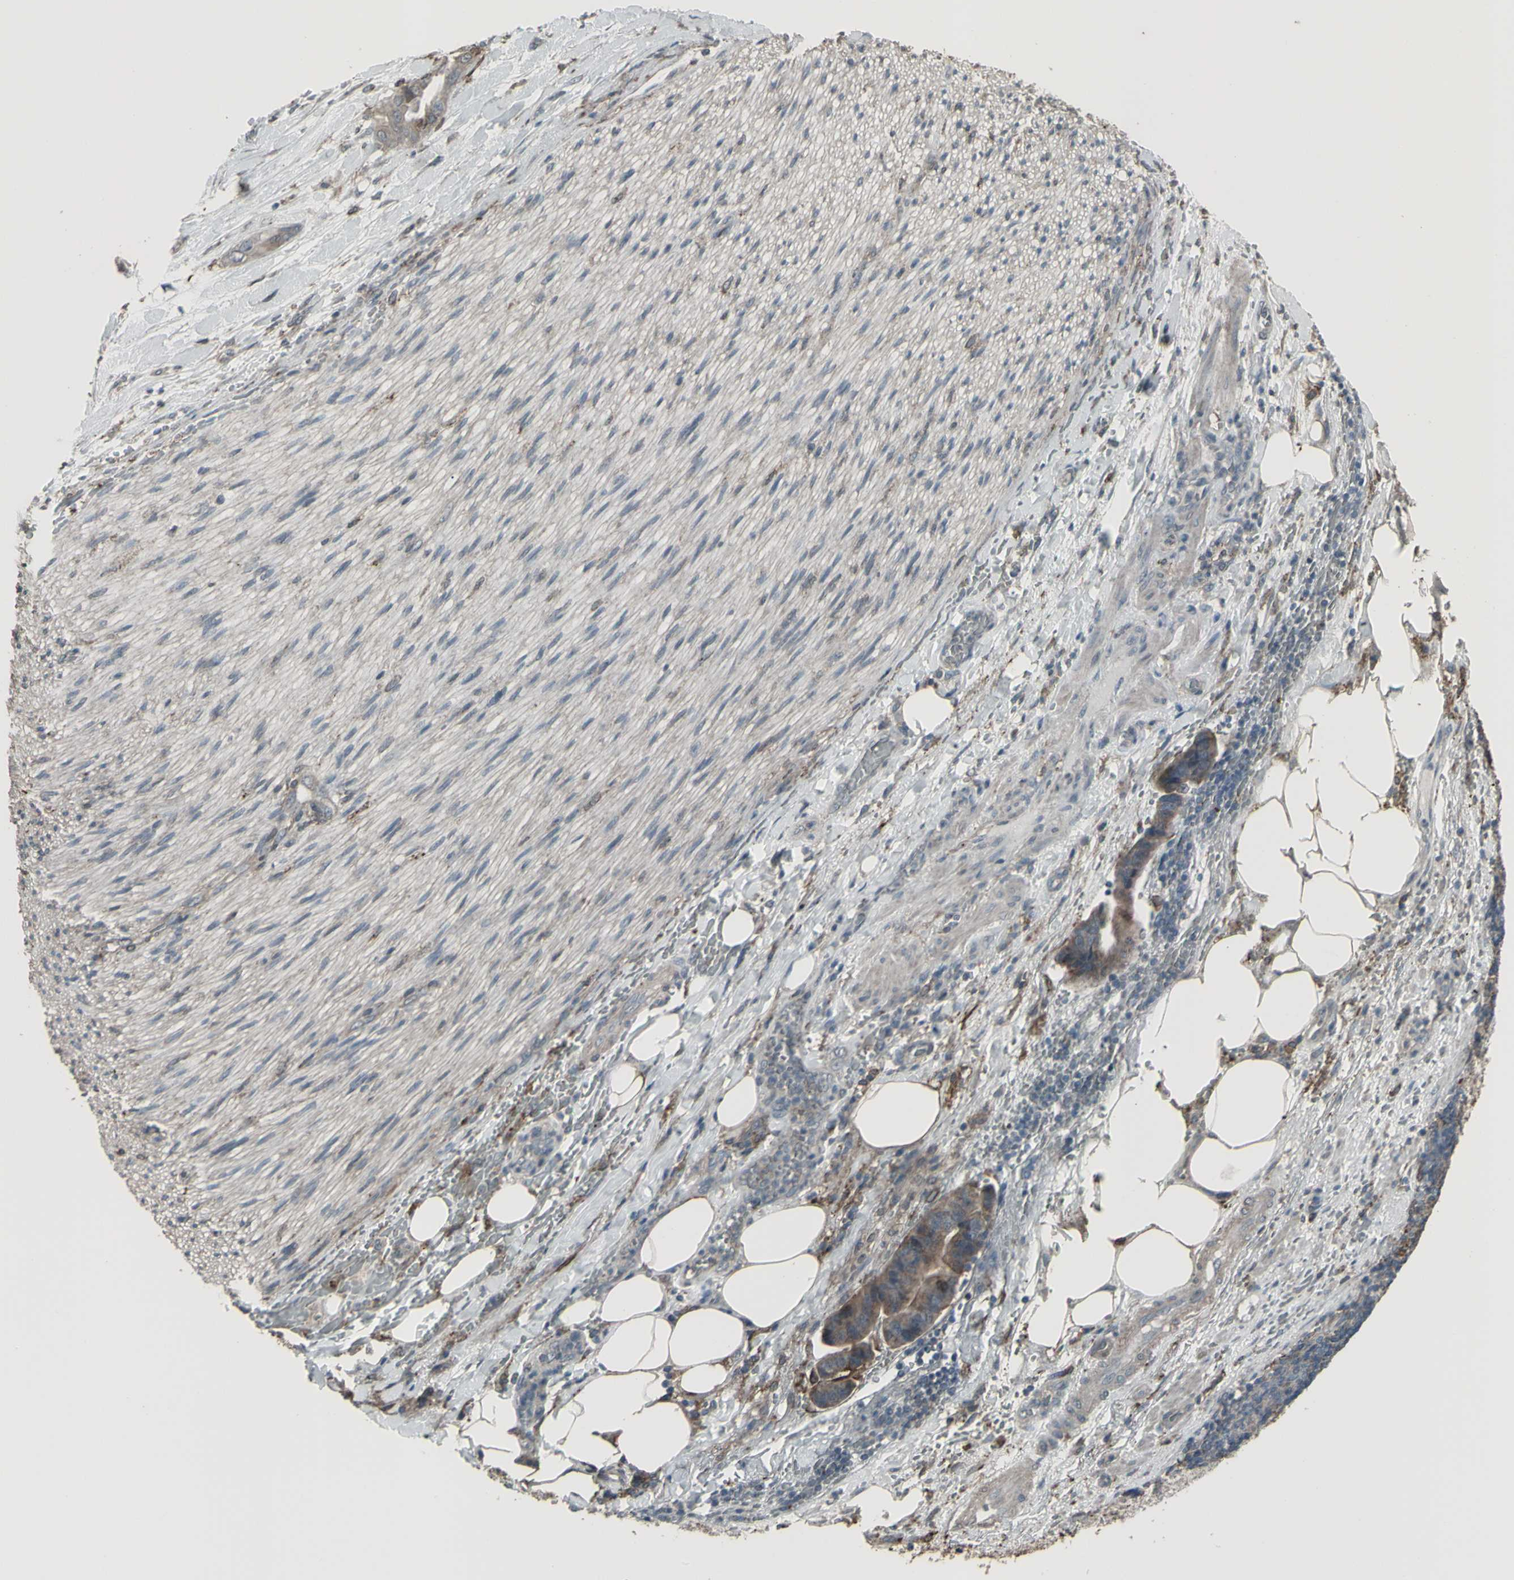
{"staining": {"intensity": "weak", "quantity": ">75%", "location": "cytoplasmic/membranous"}, "tissue": "liver cancer", "cell_type": "Tumor cells", "image_type": "cancer", "snomed": [{"axis": "morphology", "description": "Cholangiocarcinoma"}, {"axis": "topography", "description": "Liver"}], "caption": "IHC staining of liver cancer, which displays low levels of weak cytoplasmic/membranous expression in about >75% of tumor cells indicating weak cytoplasmic/membranous protein expression. The staining was performed using DAB (brown) for protein detection and nuclei were counterstained in hematoxylin (blue).", "gene": "SMO", "patient": {"sex": "female", "age": 61}}